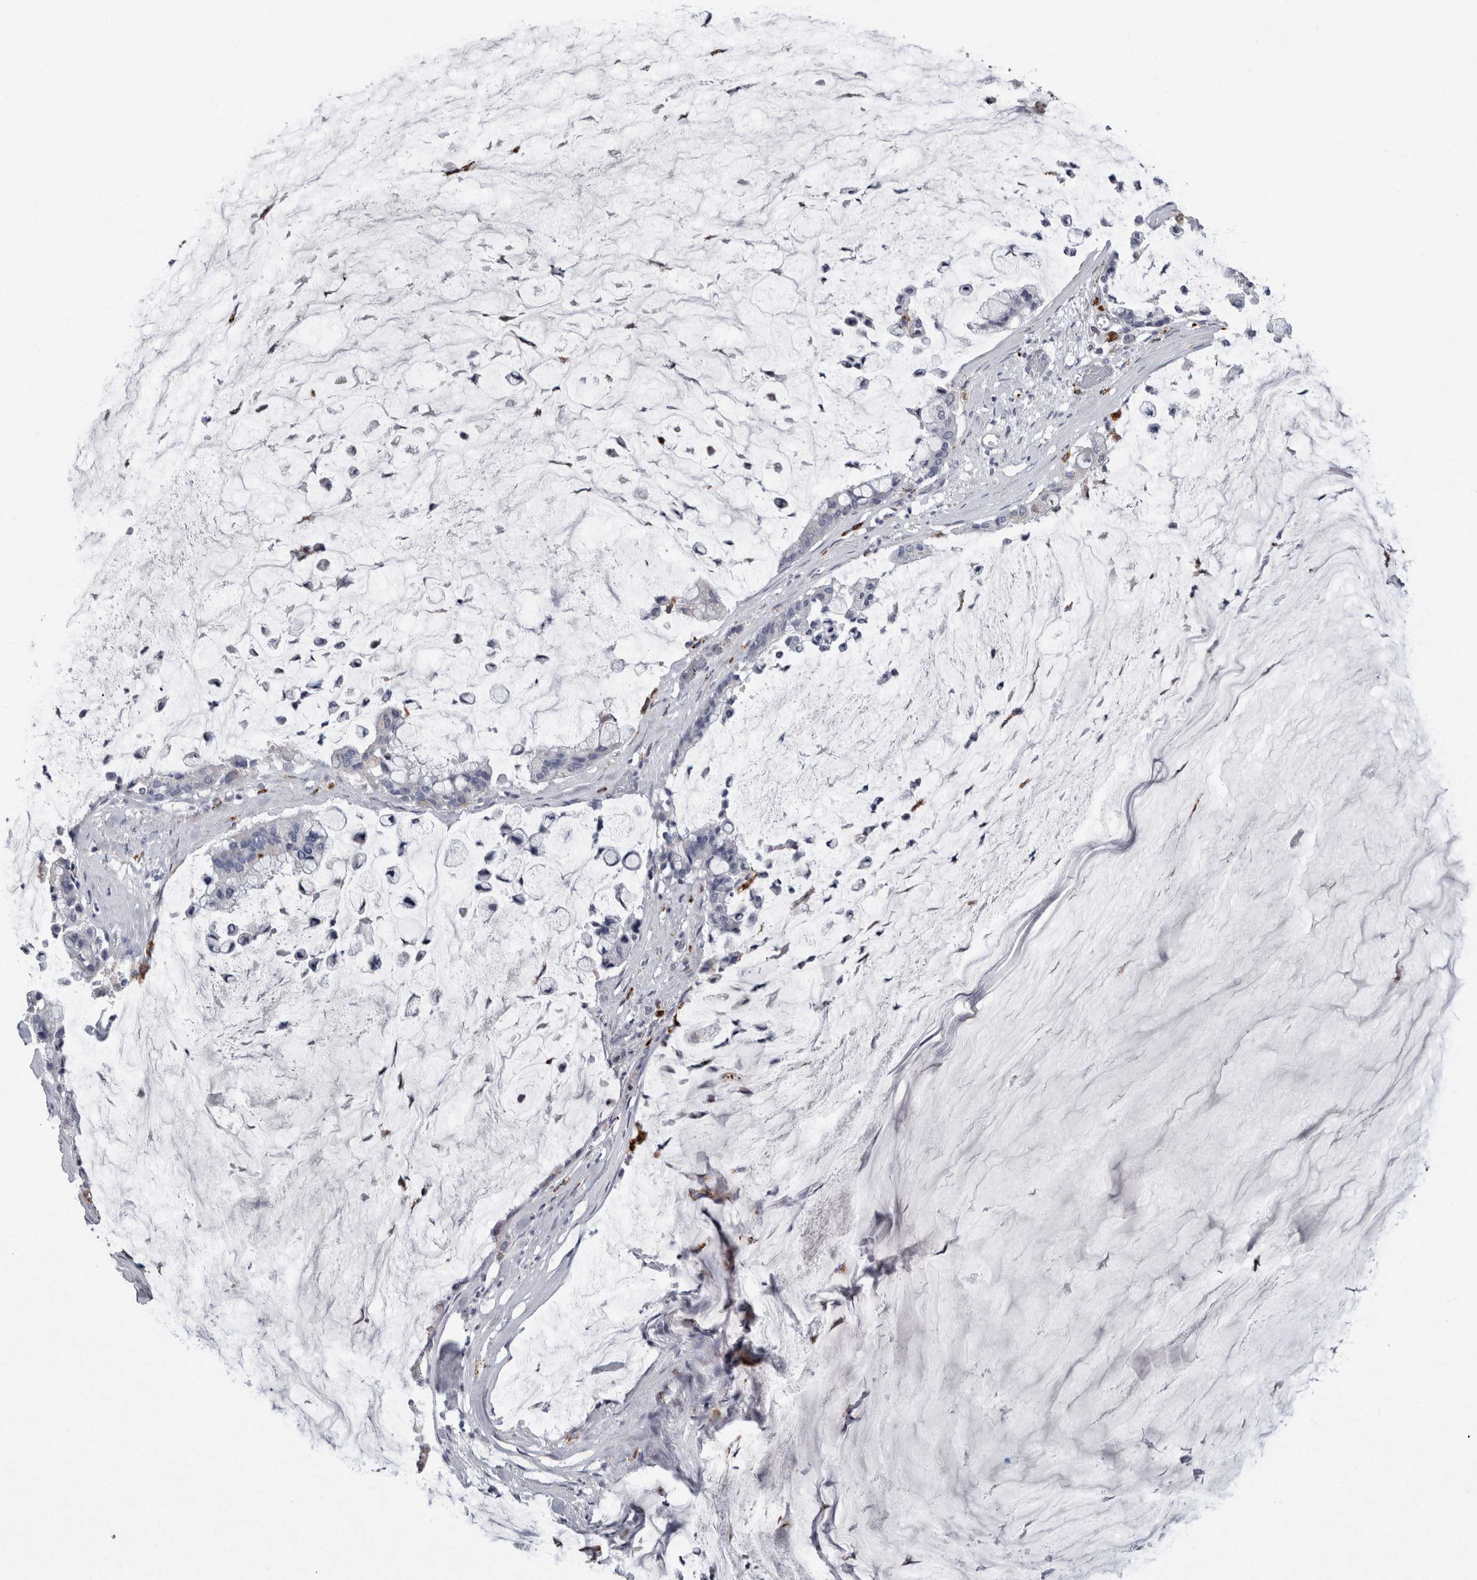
{"staining": {"intensity": "weak", "quantity": "<25%", "location": "cytoplasmic/membranous"}, "tissue": "pancreatic cancer", "cell_type": "Tumor cells", "image_type": "cancer", "snomed": [{"axis": "morphology", "description": "Adenocarcinoma, NOS"}, {"axis": "topography", "description": "Pancreas"}], "caption": "This is an immunohistochemistry image of pancreatic adenocarcinoma. There is no expression in tumor cells.", "gene": "DPP7", "patient": {"sex": "male", "age": 41}}